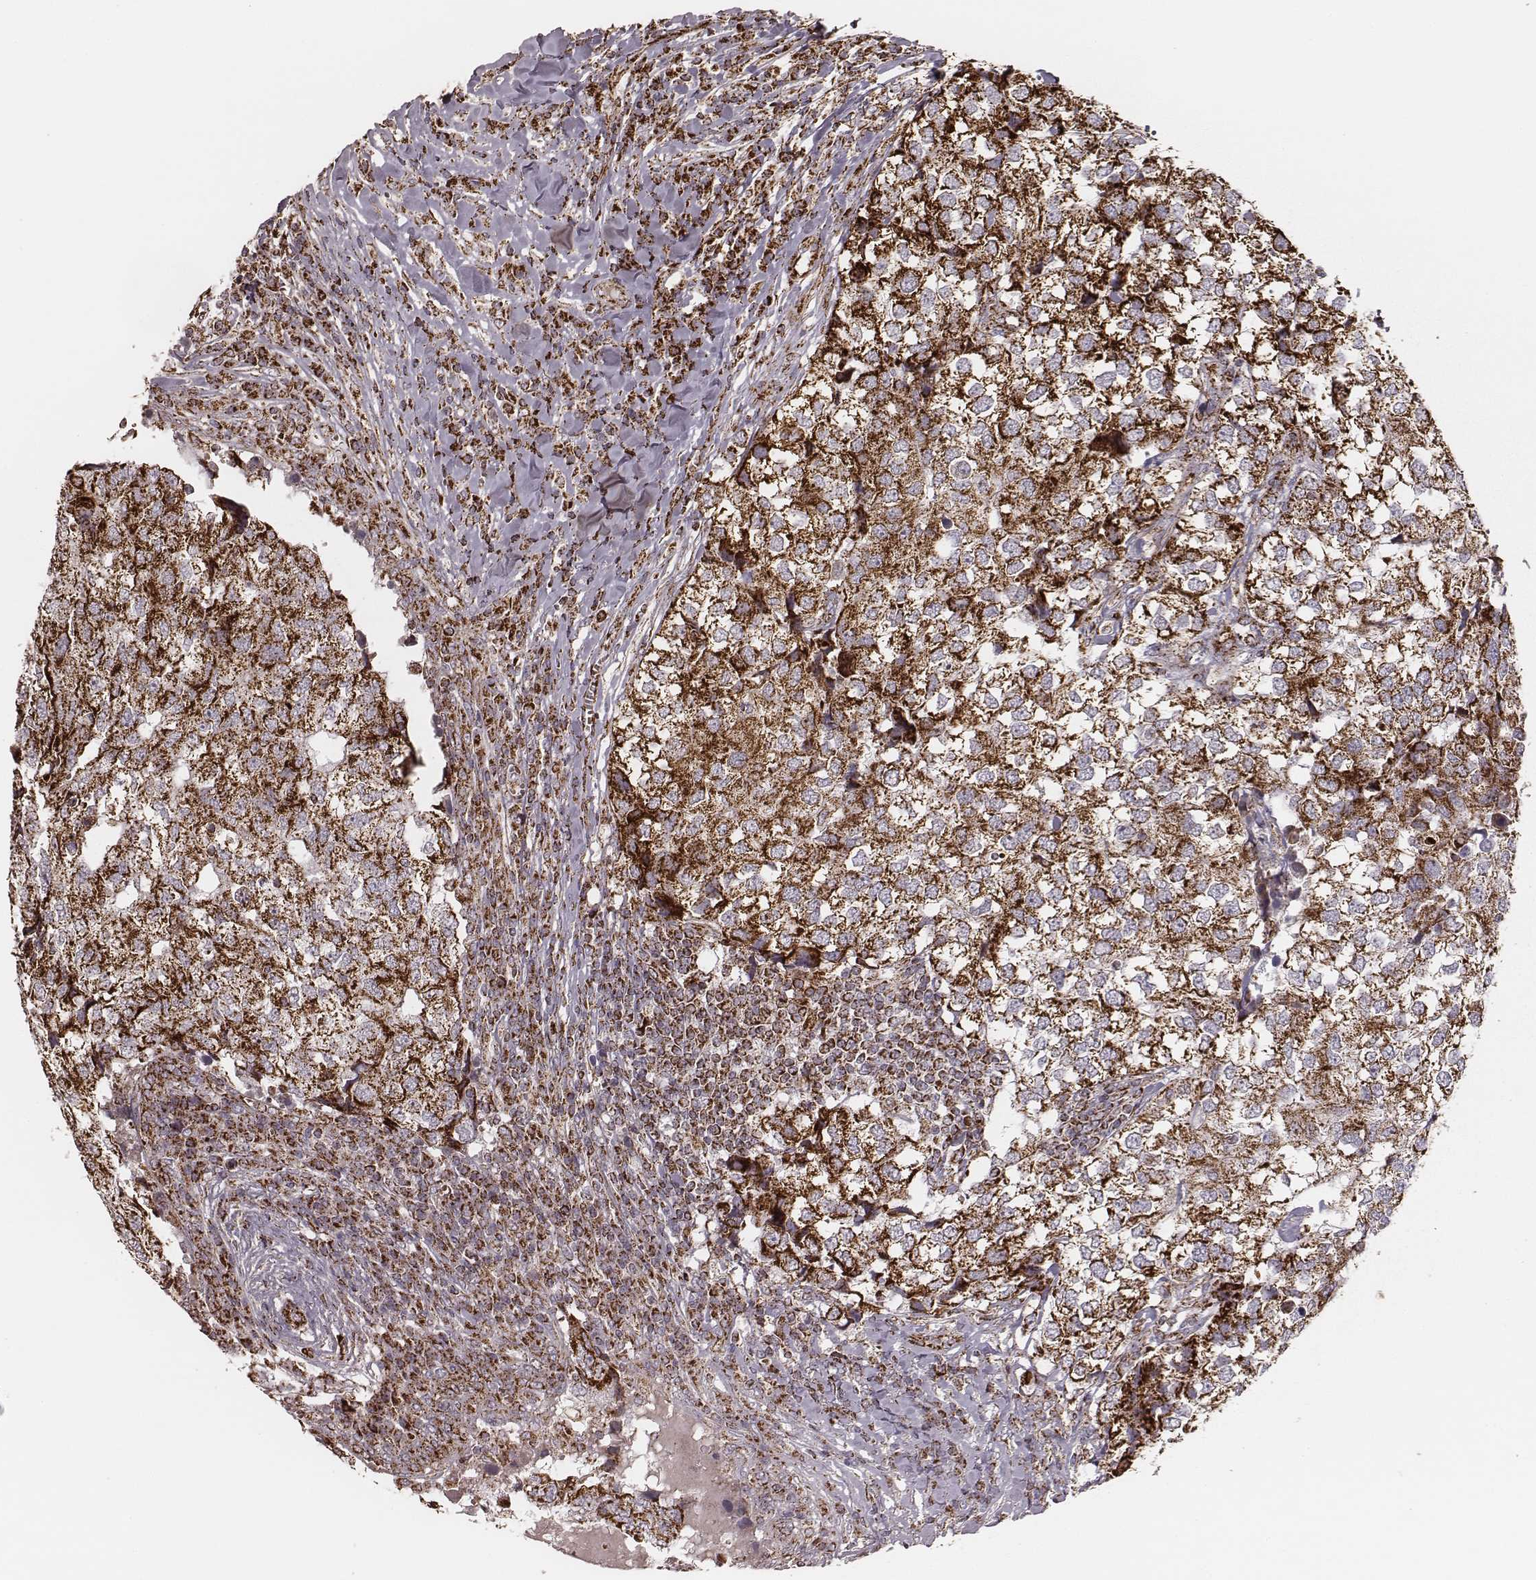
{"staining": {"intensity": "strong", "quantity": ">75%", "location": "cytoplasmic/membranous"}, "tissue": "breast cancer", "cell_type": "Tumor cells", "image_type": "cancer", "snomed": [{"axis": "morphology", "description": "Duct carcinoma"}, {"axis": "topography", "description": "Breast"}], "caption": "Strong cytoplasmic/membranous protein staining is present in approximately >75% of tumor cells in breast cancer.", "gene": "TUFM", "patient": {"sex": "female", "age": 30}}